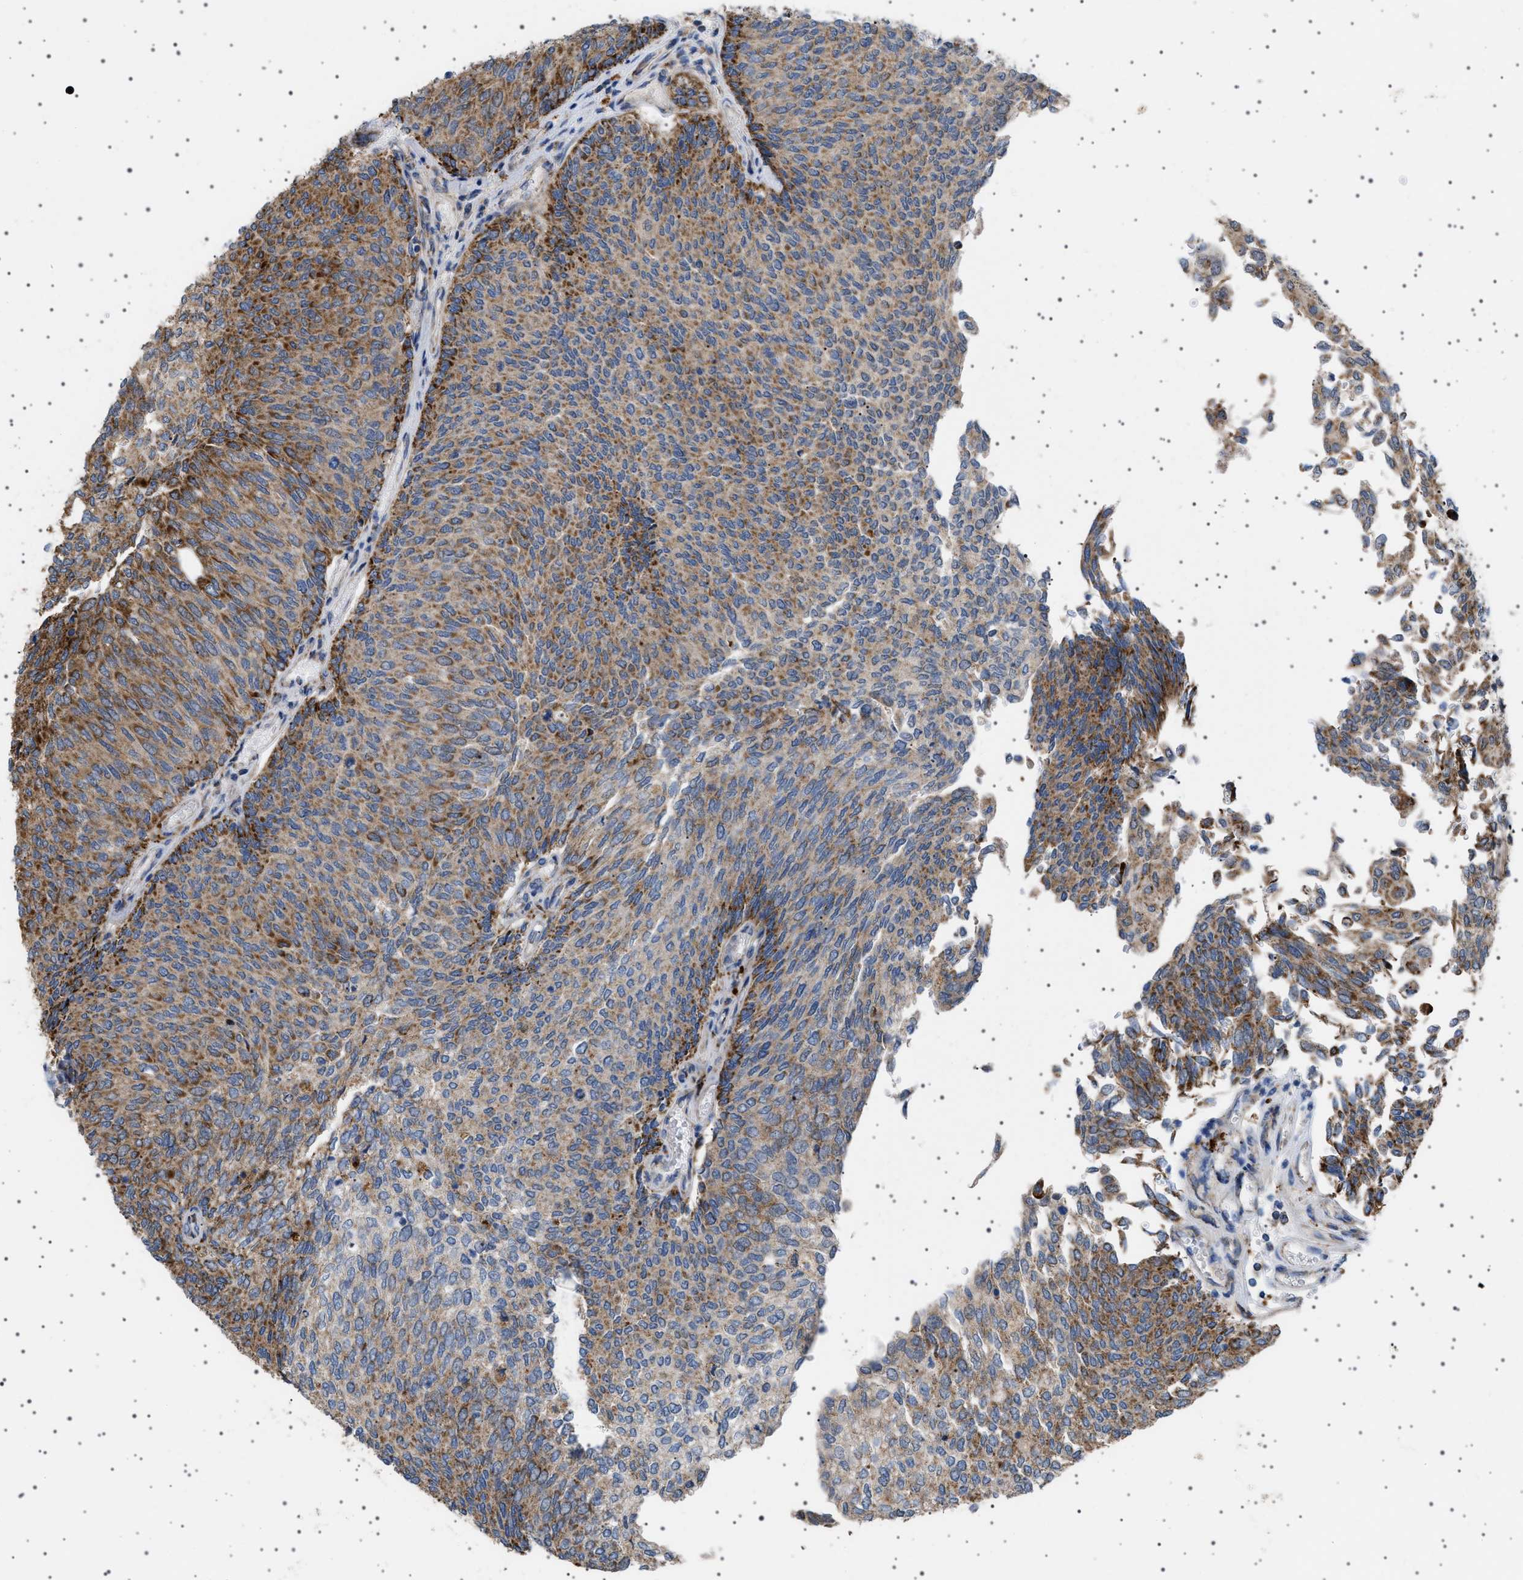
{"staining": {"intensity": "moderate", "quantity": "25%-75%", "location": "cytoplasmic/membranous"}, "tissue": "urothelial cancer", "cell_type": "Tumor cells", "image_type": "cancer", "snomed": [{"axis": "morphology", "description": "Urothelial carcinoma, Low grade"}, {"axis": "topography", "description": "Urinary bladder"}], "caption": "A brown stain highlights moderate cytoplasmic/membranous staining of a protein in human urothelial cancer tumor cells.", "gene": "UBXN8", "patient": {"sex": "female", "age": 79}}